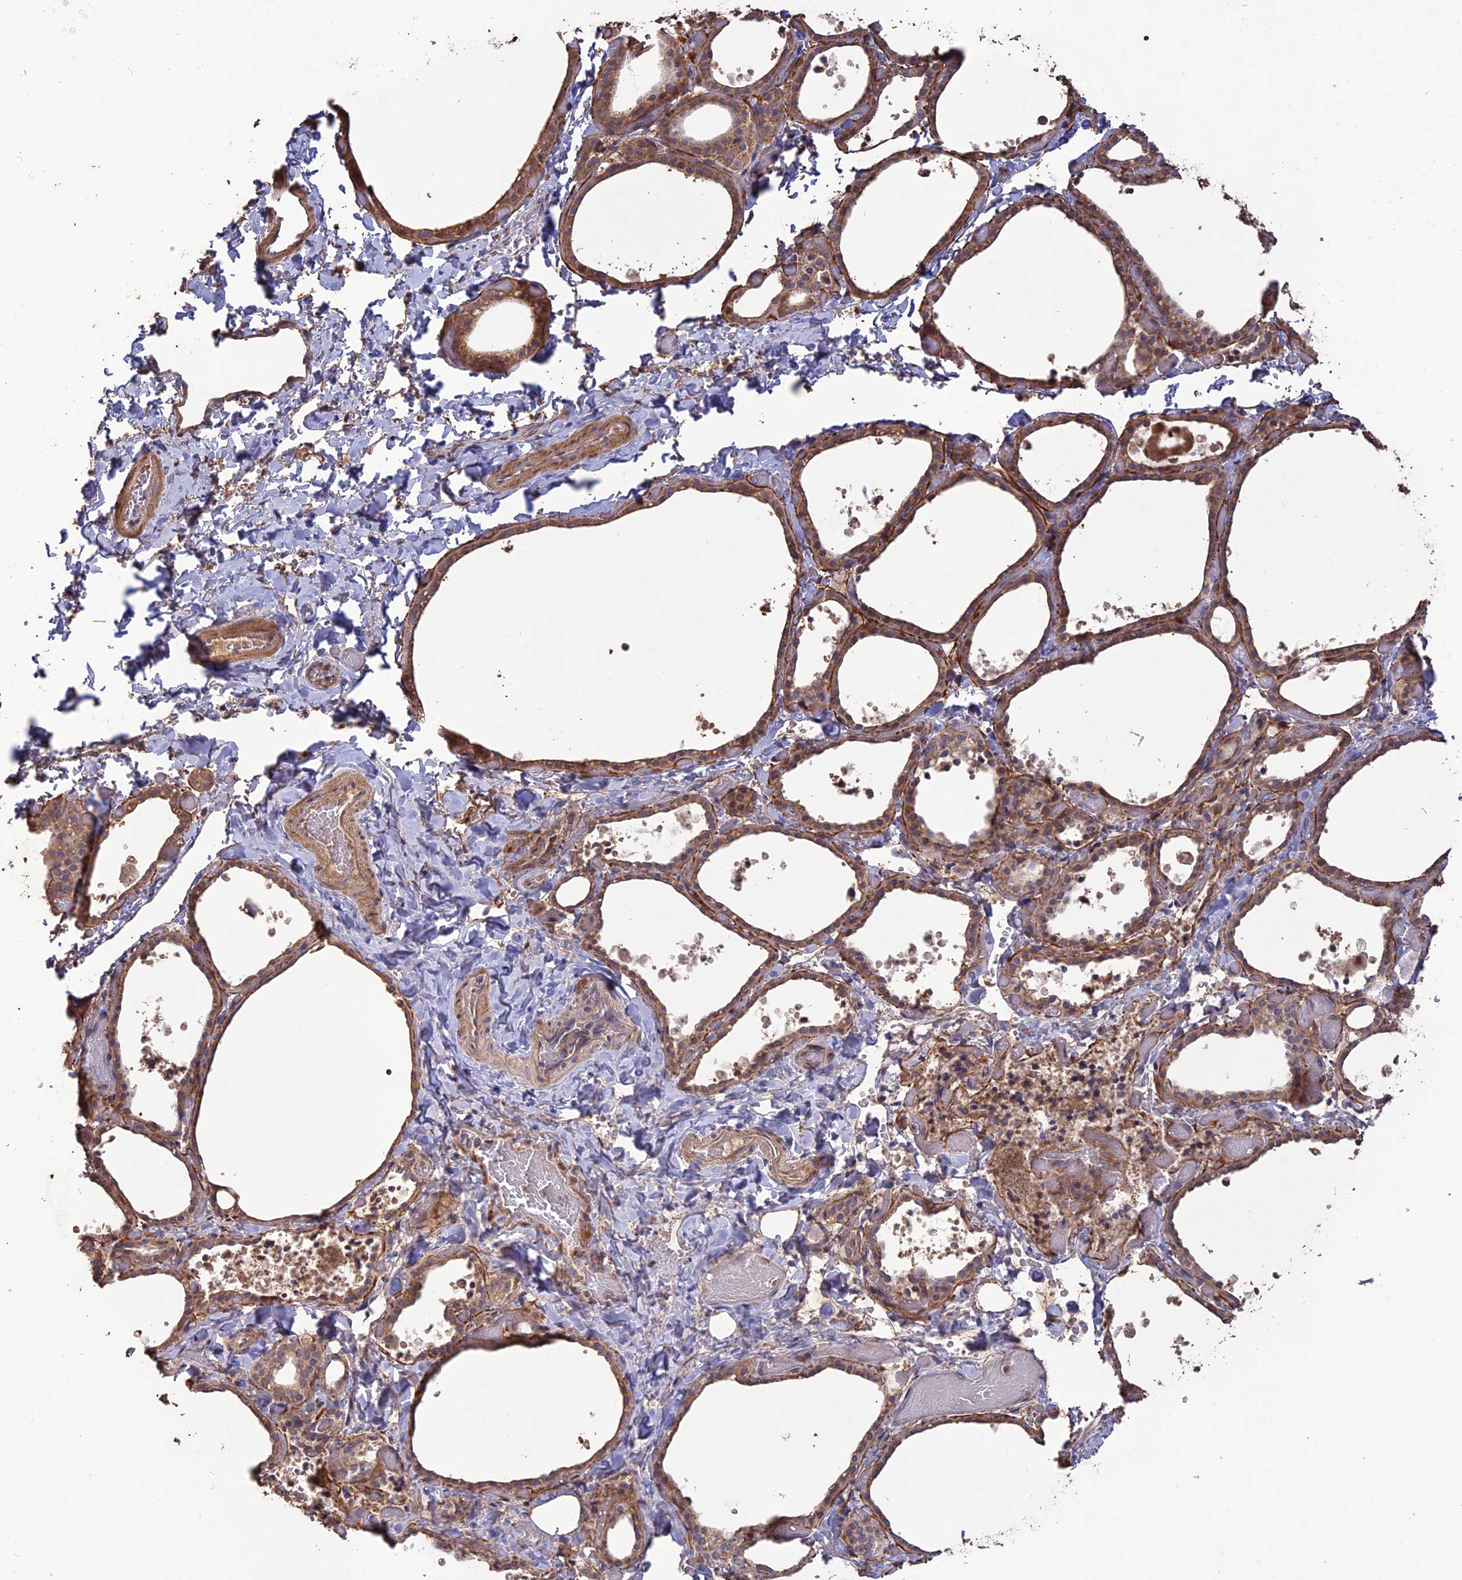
{"staining": {"intensity": "moderate", "quantity": ">75%", "location": "cytoplasmic/membranous"}, "tissue": "thyroid gland", "cell_type": "Glandular cells", "image_type": "normal", "snomed": [{"axis": "morphology", "description": "Normal tissue, NOS"}, {"axis": "topography", "description": "Thyroid gland"}], "caption": "Thyroid gland stained with immunohistochemistry demonstrates moderate cytoplasmic/membranous expression in approximately >75% of glandular cells. The staining was performed using DAB, with brown indicating positive protein expression. Nuclei are stained blue with hematoxylin.", "gene": "LAYN", "patient": {"sex": "female", "age": 44}}